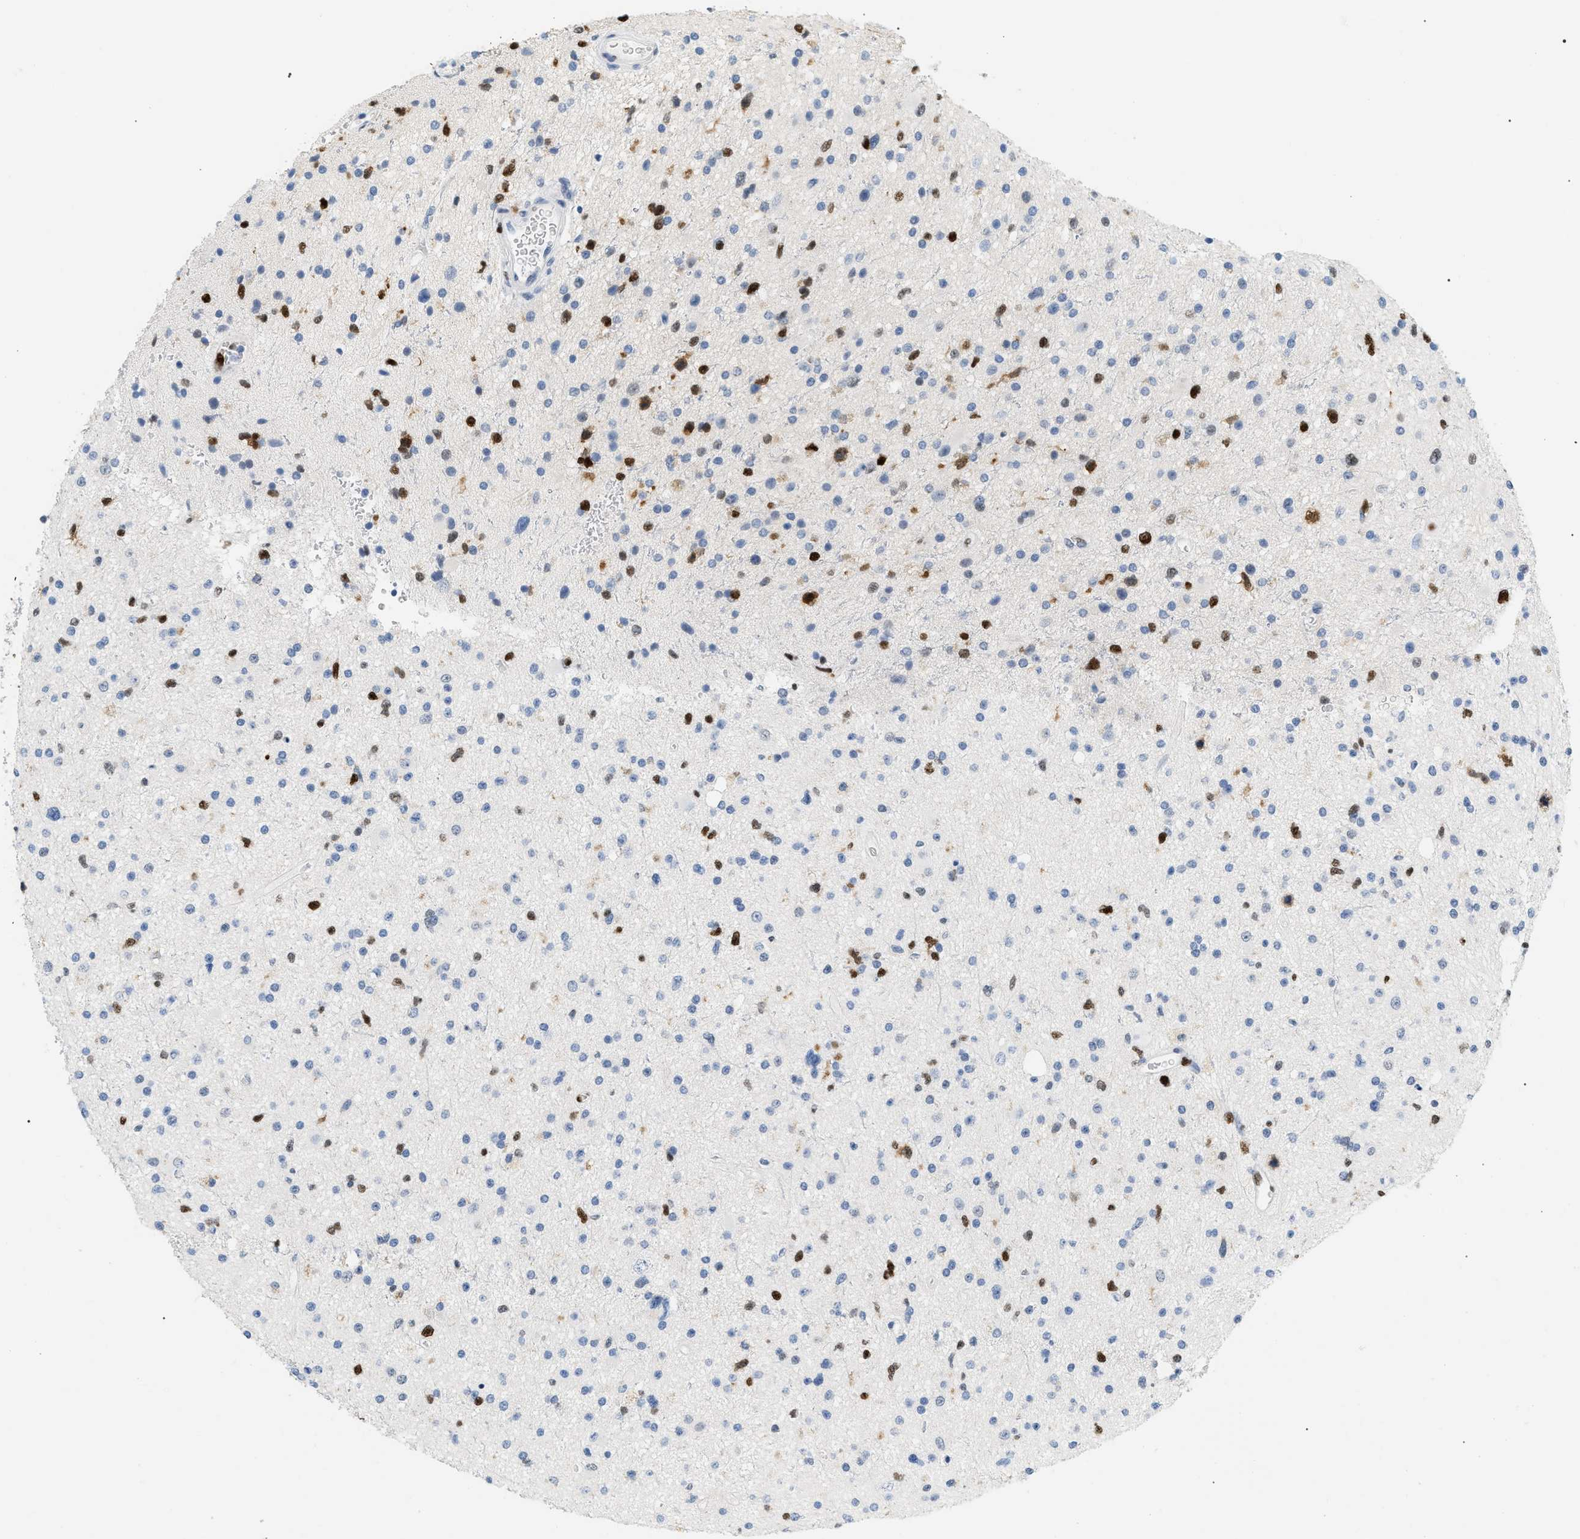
{"staining": {"intensity": "strong", "quantity": "<25%", "location": "nuclear"}, "tissue": "glioma", "cell_type": "Tumor cells", "image_type": "cancer", "snomed": [{"axis": "morphology", "description": "Glioma, malignant, High grade"}, {"axis": "topography", "description": "Brain"}], "caption": "This is a photomicrograph of IHC staining of glioma, which shows strong expression in the nuclear of tumor cells.", "gene": "MCM7", "patient": {"sex": "male", "age": 33}}